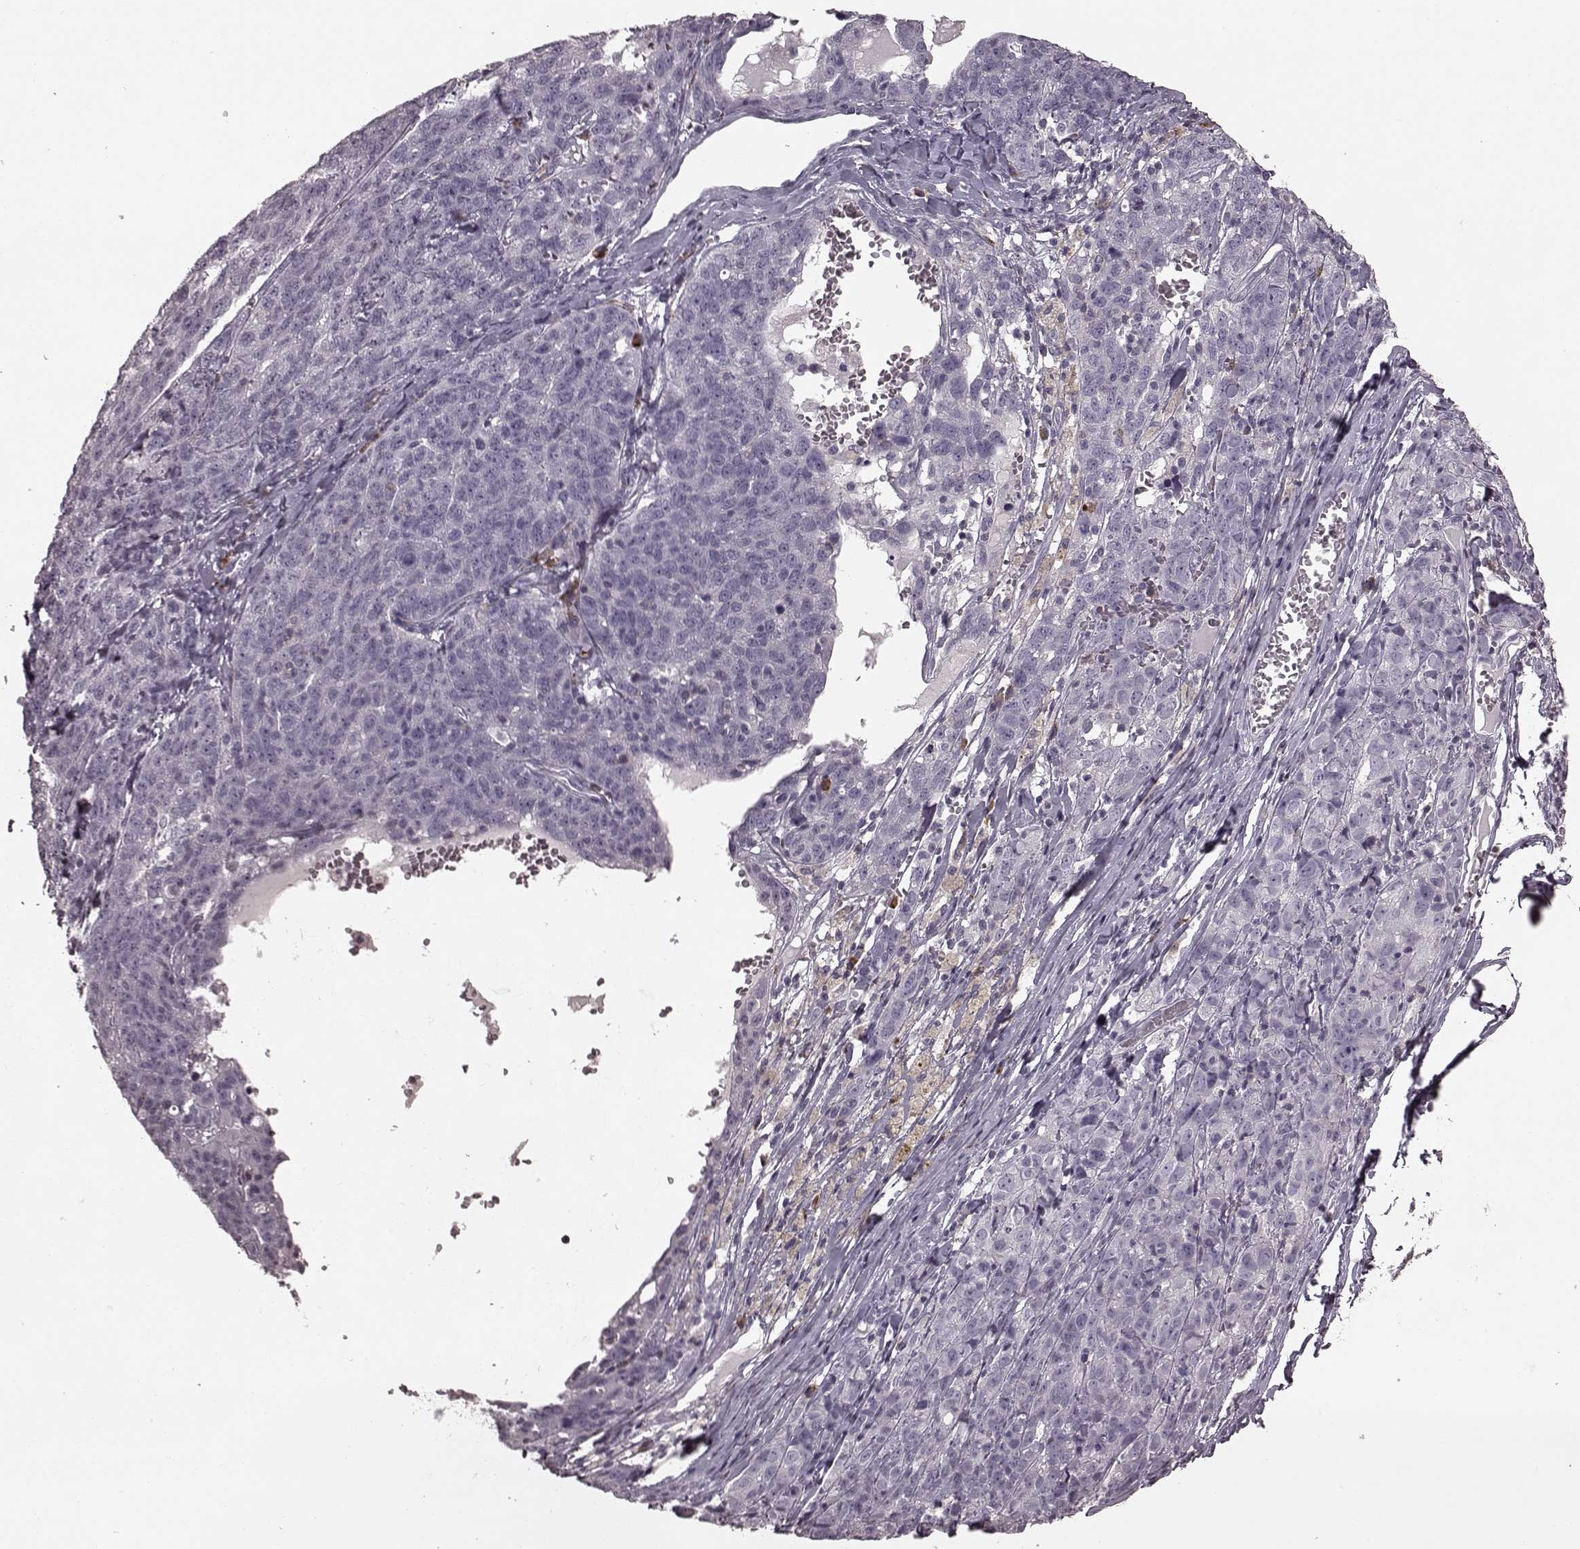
{"staining": {"intensity": "negative", "quantity": "none", "location": "none"}, "tissue": "ovarian cancer", "cell_type": "Tumor cells", "image_type": "cancer", "snomed": [{"axis": "morphology", "description": "Cystadenocarcinoma, serous, NOS"}, {"axis": "topography", "description": "Ovary"}], "caption": "Tumor cells show no significant staining in ovarian serous cystadenocarcinoma.", "gene": "CD28", "patient": {"sex": "female", "age": 71}}